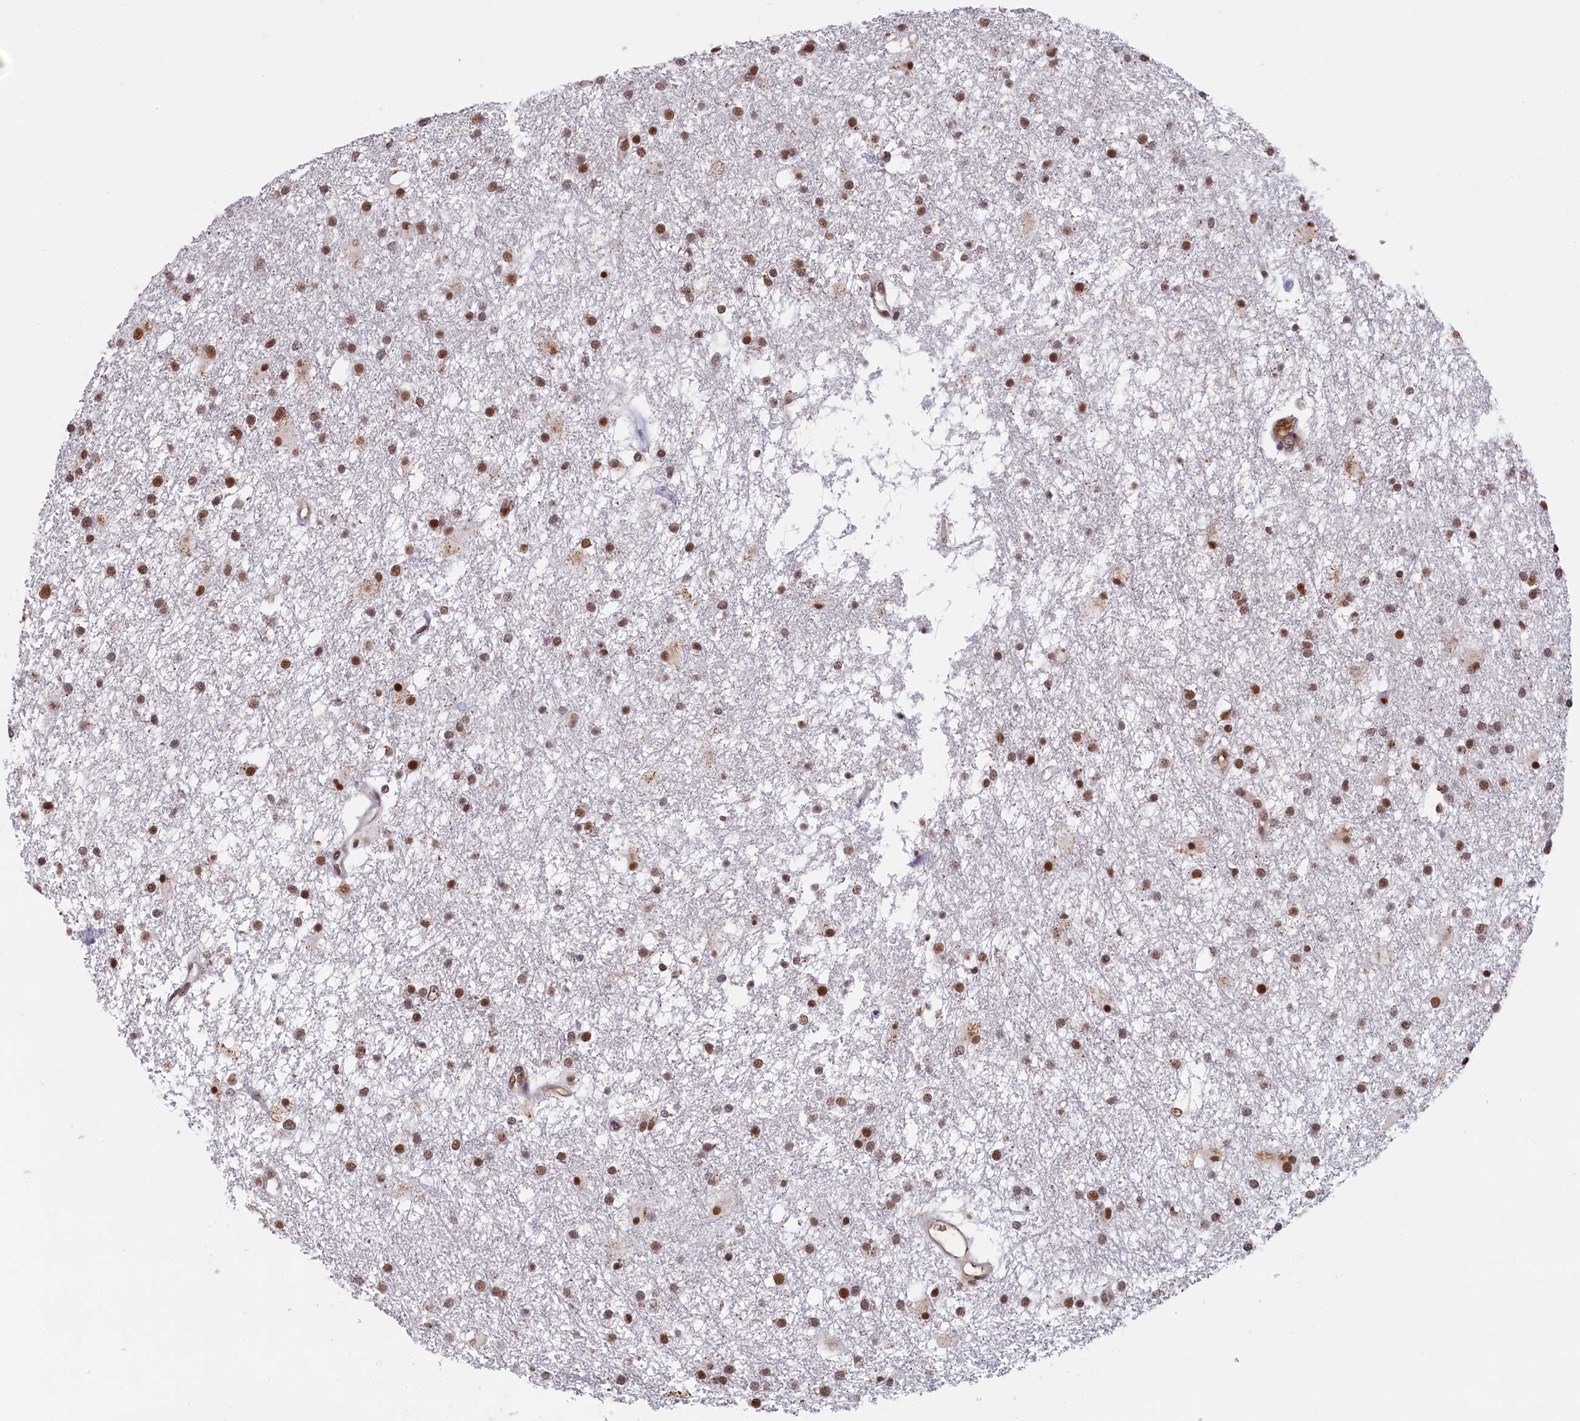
{"staining": {"intensity": "moderate", "quantity": "25%-75%", "location": "nuclear"}, "tissue": "glioma", "cell_type": "Tumor cells", "image_type": "cancer", "snomed": [{"axis": "morphology", "description": "Glioma, malignant, High grade"}, {"axis": "topography", "description": "Brain"}], "caption": "Immunohistochemical staining of human glioma demonstrates medium levels of moderate nuclear staining in about 25%-75% of tumor cells.", "gene": "INTS14", "patient": {"sex": "male", "age": 77}}